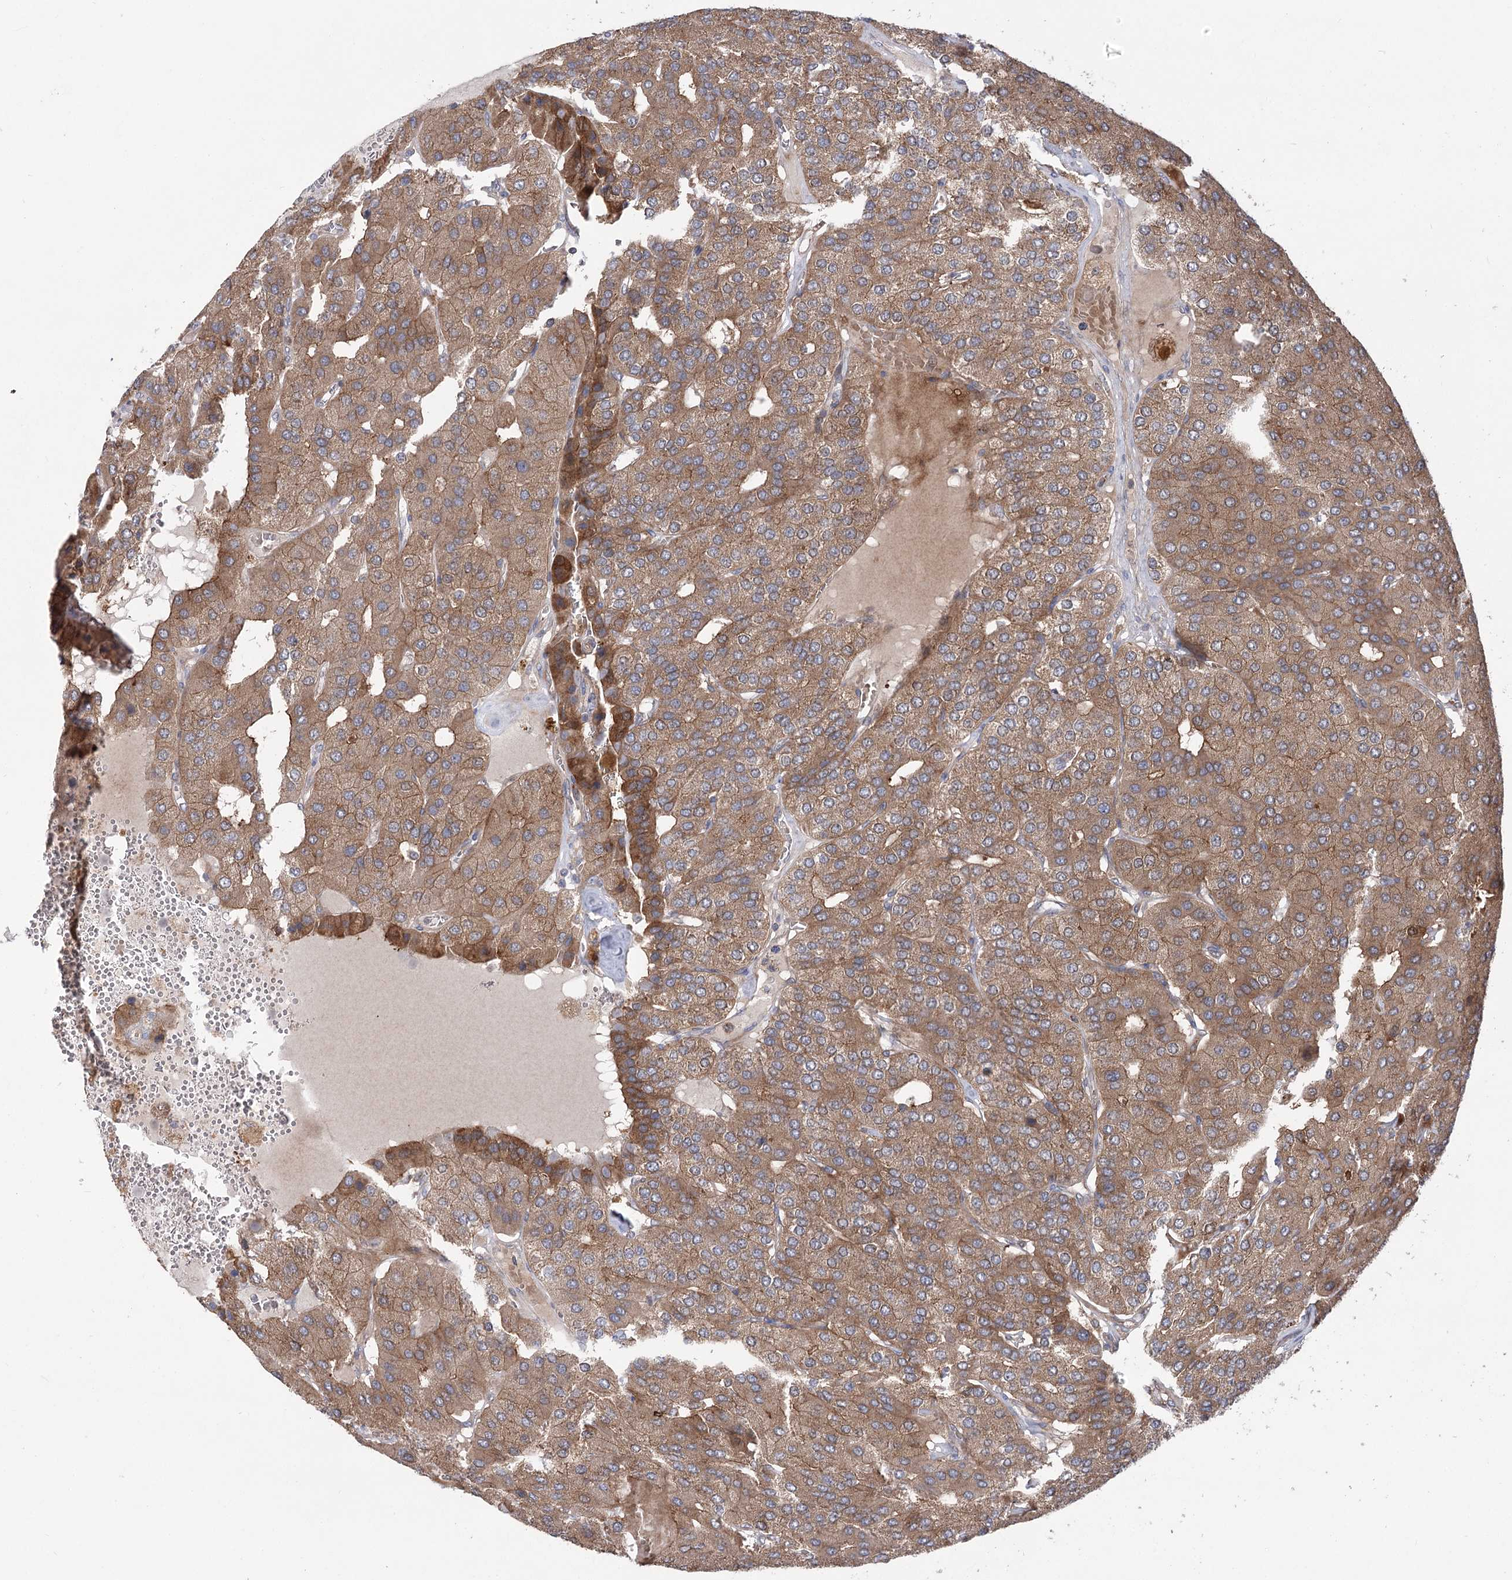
{"staining": {"intensity": "moderate", "quantity": ">75%", "location": "cytoplasmic/membranous"}, "tissue": "parathyroid gland", "cell_type": "Glandular cells", "image_type": "normal", "snomed": [{"axis": "morphology", "description": "Normal tissue, NOS"}, {"axis": "morphology", "description": "Adenoma, NOS"}, {"axis": "topography", "description": "Parathyroid gland"}], "caption": "This micrograph displays benign parathyroid gland stained with immunohistochemistry to label a protein in brown. The cytoplasmic/membranous of glandular cells show moderate positivity for the protein. Nuclei are counter-stained blue.", "gene": "VPS37B", "patient": {"sex": "female", "age": 86}}